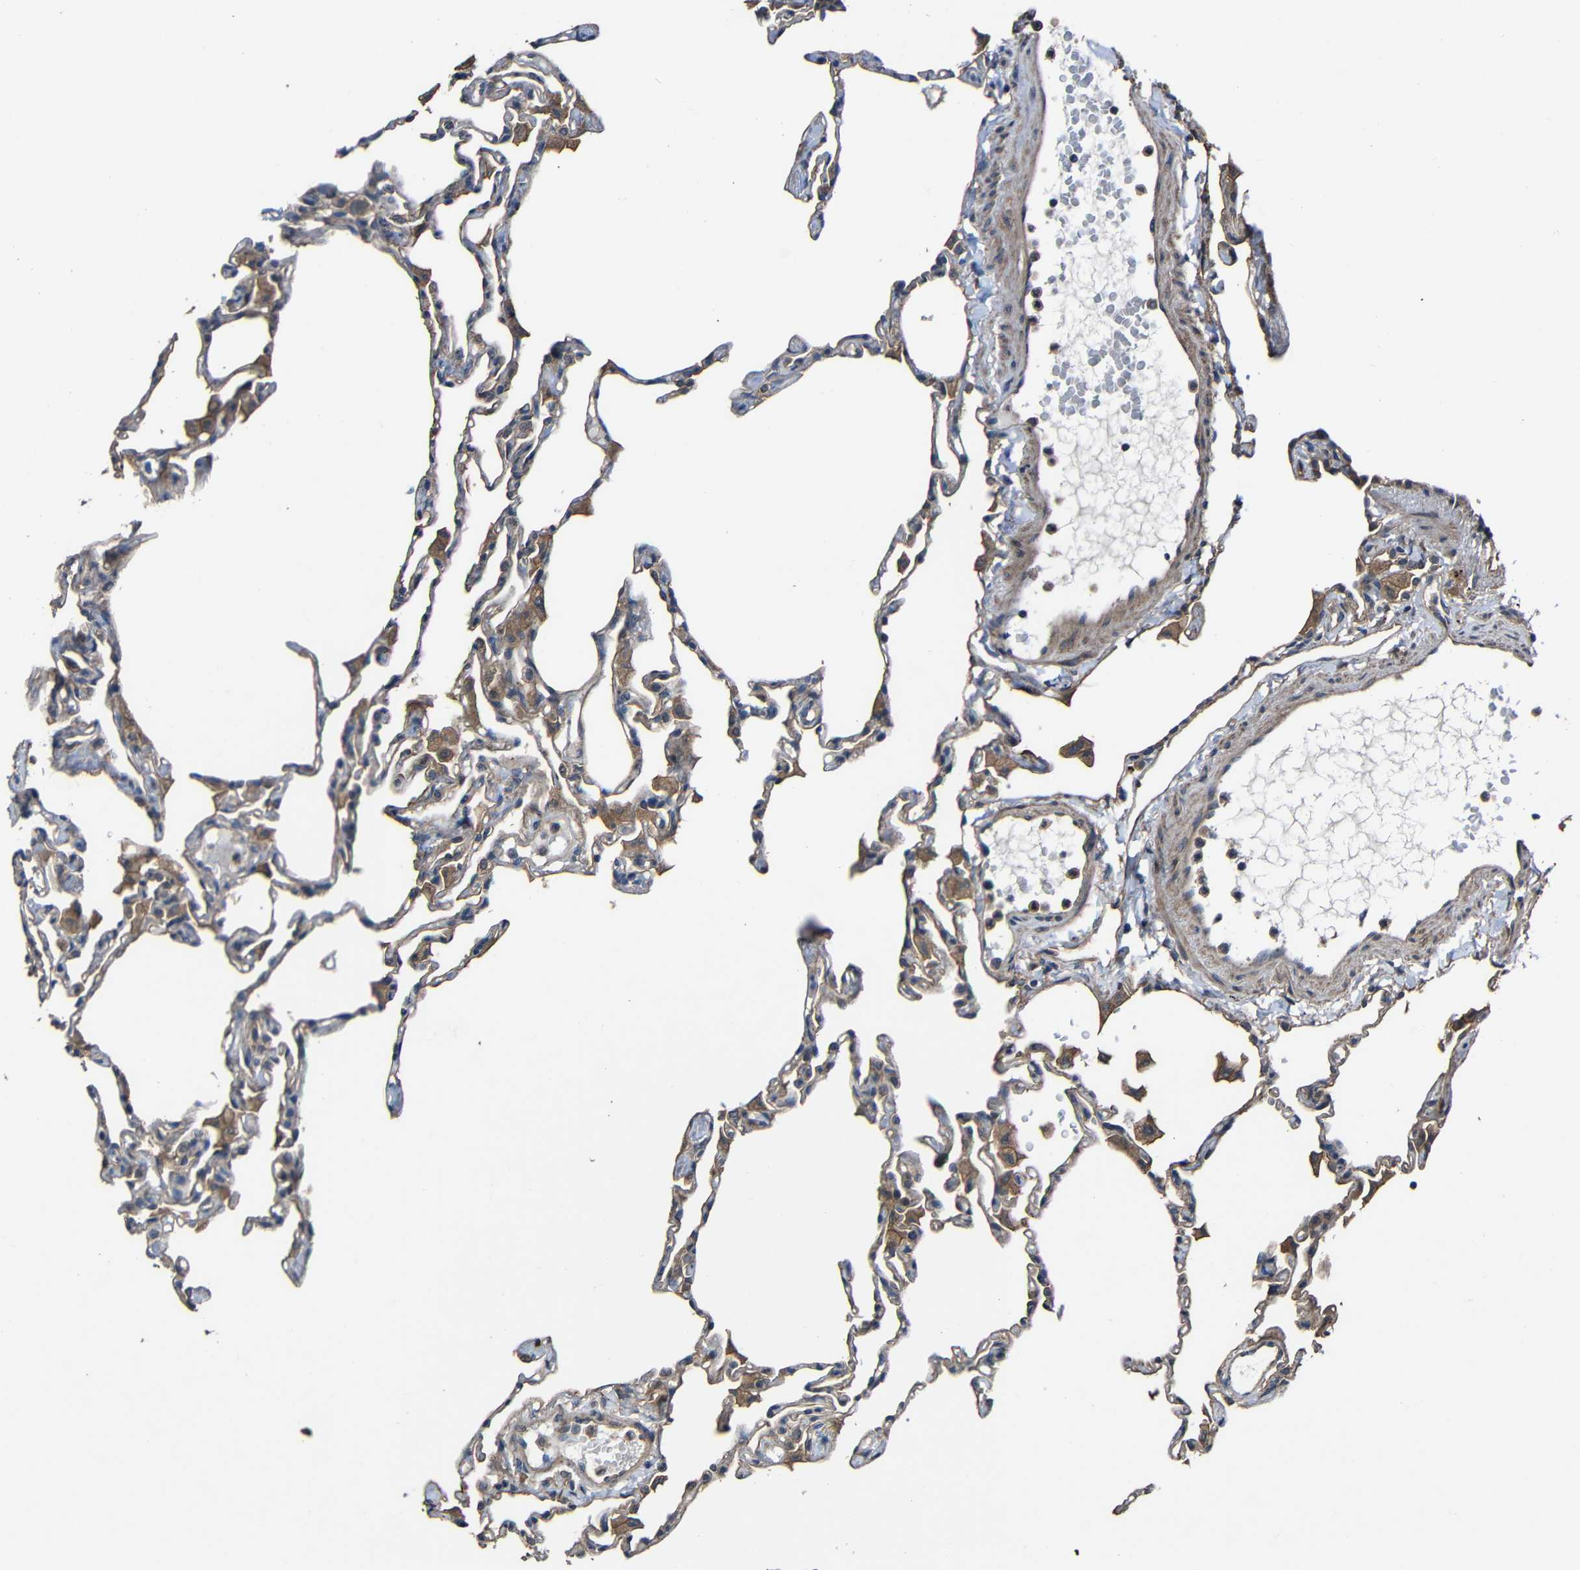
{"staining": {"intensity": "moderate", "quantity": ">75%", "location": "cytoplasmic/membranous"}, "tissue": "lung", "cell_type": "Alveolar cells", "image_type": "normal", "snomed": [{"axis": "morphology", "description": "Normal tissue, NOS"}, {"axis": "topography", "description": "Lung"}], "caption": "Brown immunohistochemical staining in benign human lung reveals moderate cytoplasmic/membranous staining in approximately >75% of alveolar cells. (Brightfield microscopy of DAB IHC at high magnification).", "gene": "CHST9", "patient": {"sex": "female", "age": 49}}